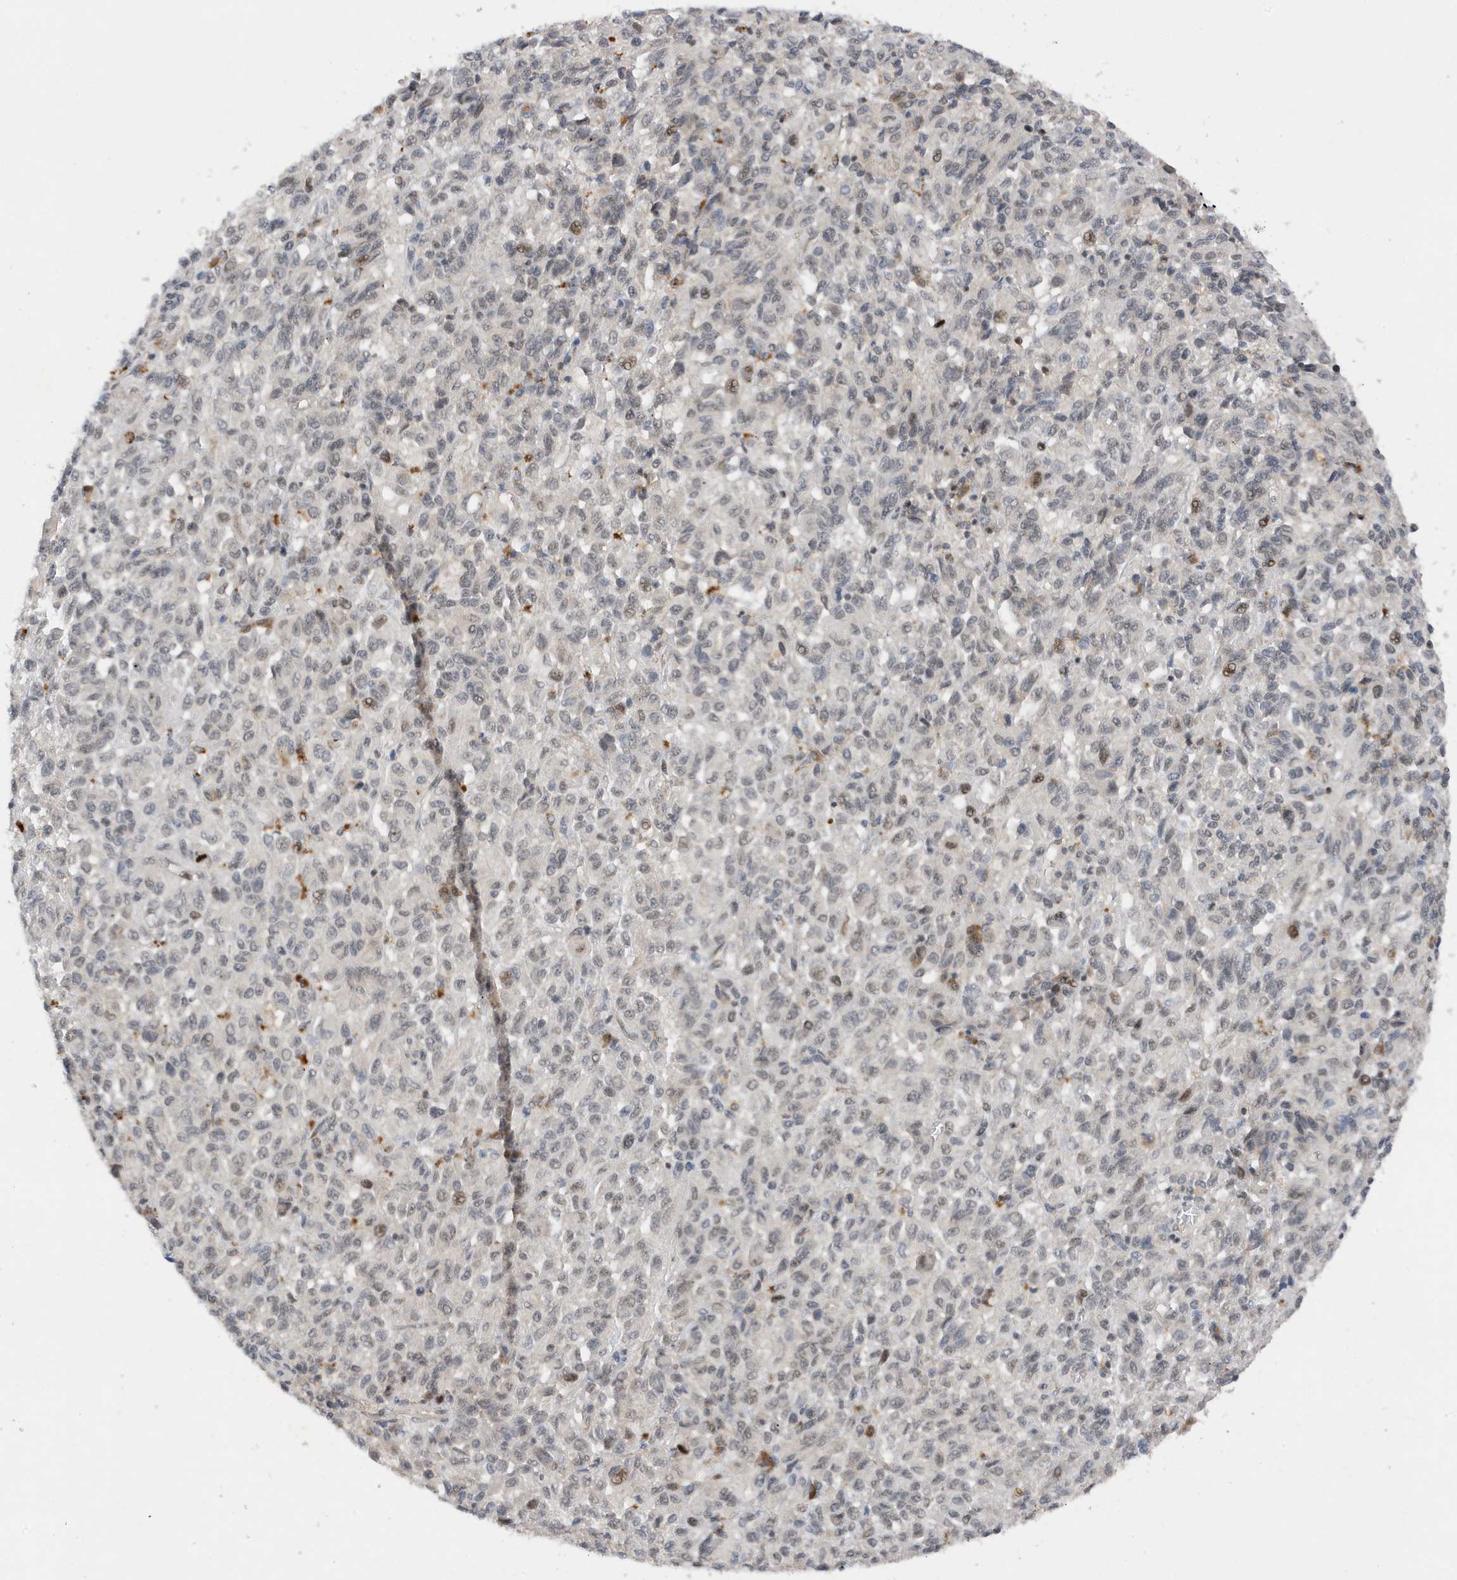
{"staining": {"intensity": "weak", "quantity": "<25%", "location": "nuclear"}, "tissue": "melanoma", "cell_type": "Tumor cells", "image_type": "cancer", "snomed": [{"axis": "morphology", "description": "Malignant melanoma, Metastatic site"}, {"axis": "topography", "description": "Lung"}], "caption": "Tumor cells show no significant positivity in melanoma.", "gene": "MAST3", "patient": {"sex": "male", "age": 64}}